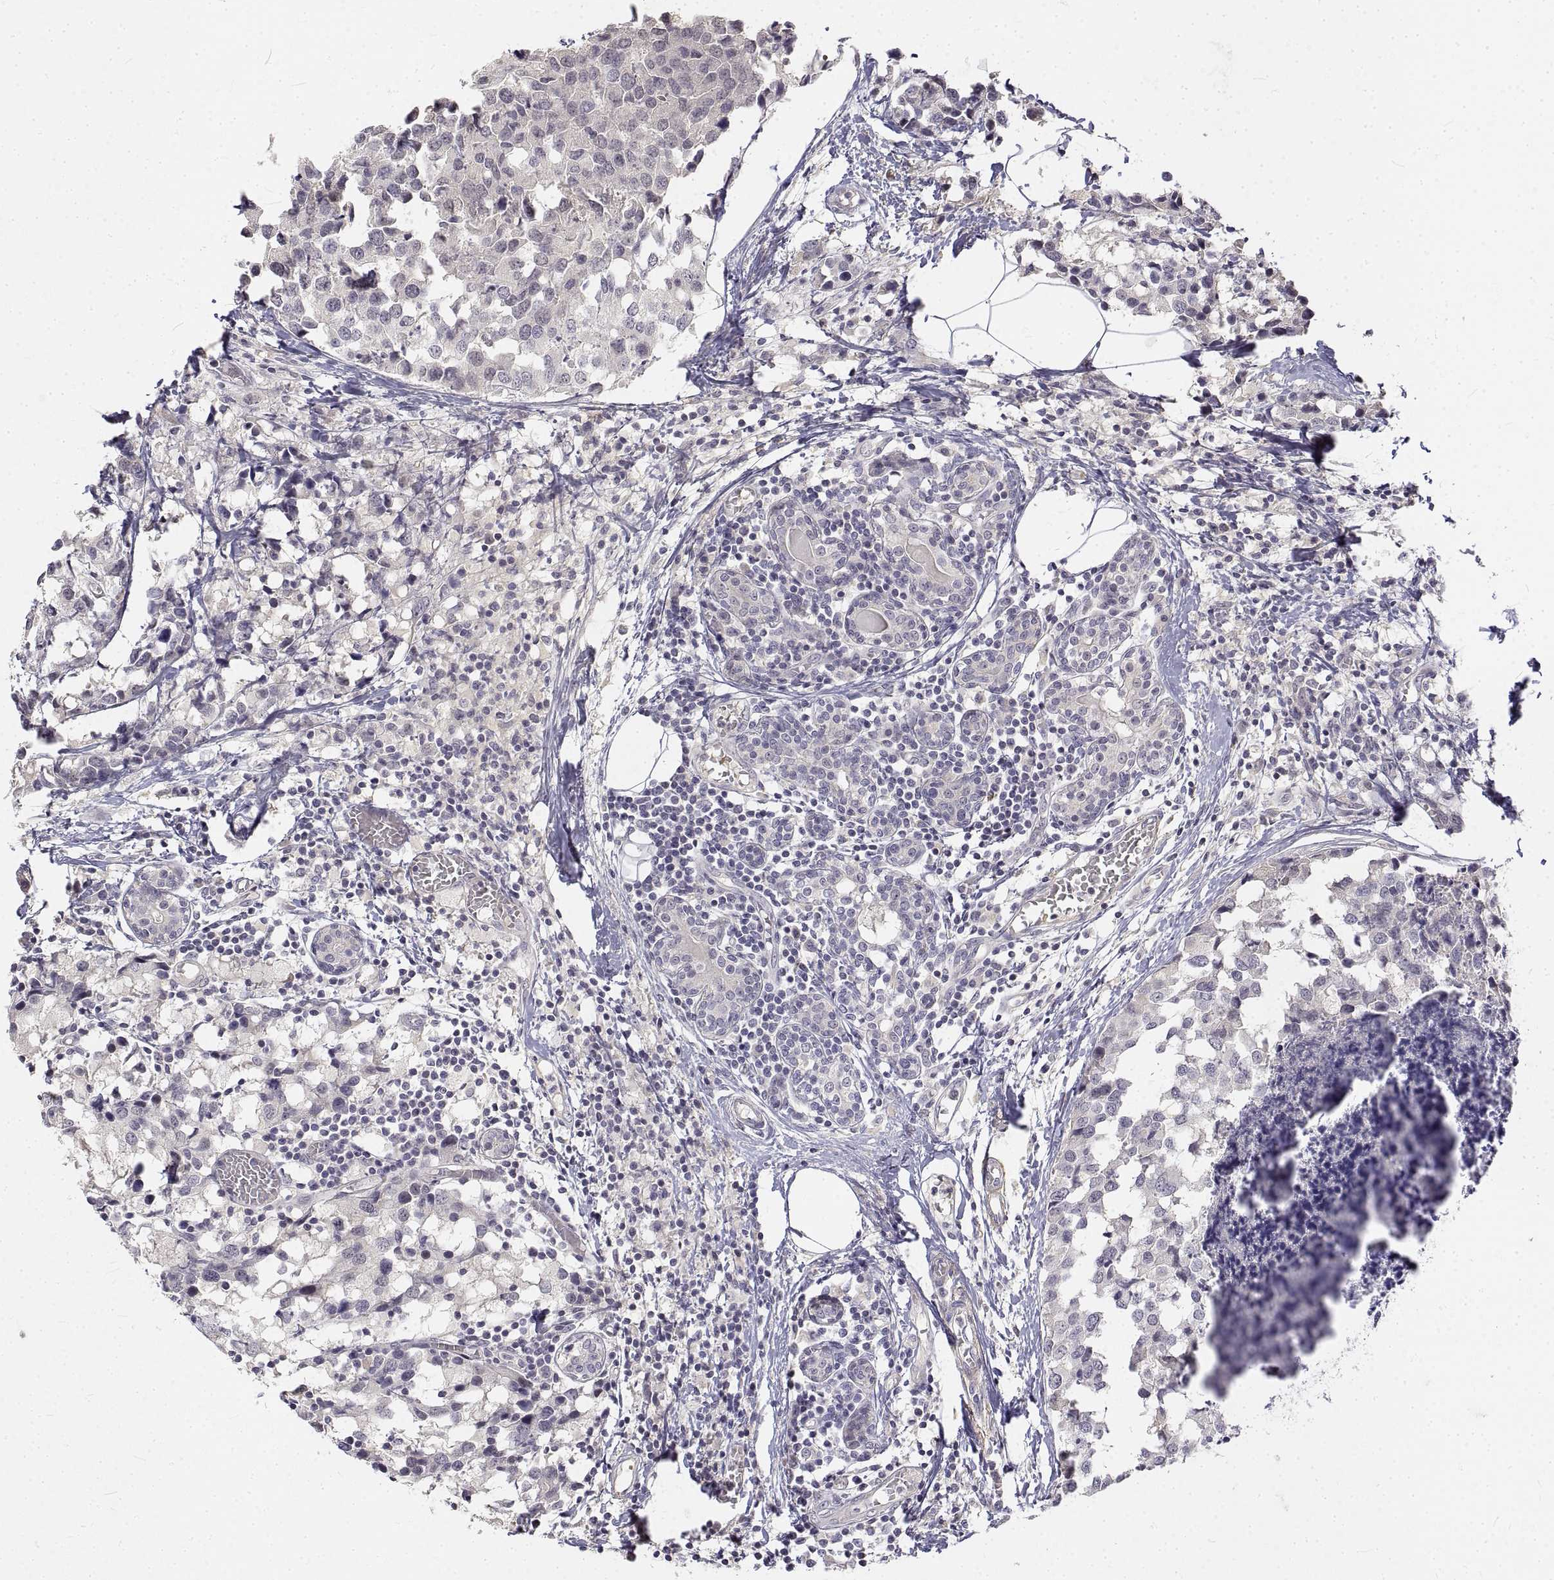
{"staining": {"intensity": "negative", "quantity": "none", "location": "none"}, "tissue": "breast cancer", "cell_type": "Tumor cells", "image_type": "cancer", "snomed": [{"axis": "morphology", "description": "Lobular carcinoma"}, {"axis": "topography", "description": "Breast"}], "caption": "Tumor cells show no significant protein expression in breast cancer. The staining was performed using DAB (3,3'-diaminobenzidine) to visualize the protein expression in brown, while the nuclei were stained in blue with hematoxylin (Magnification: 20x).", "gene": "ANO2", "patient": {"sex": "female", "age": 59}}